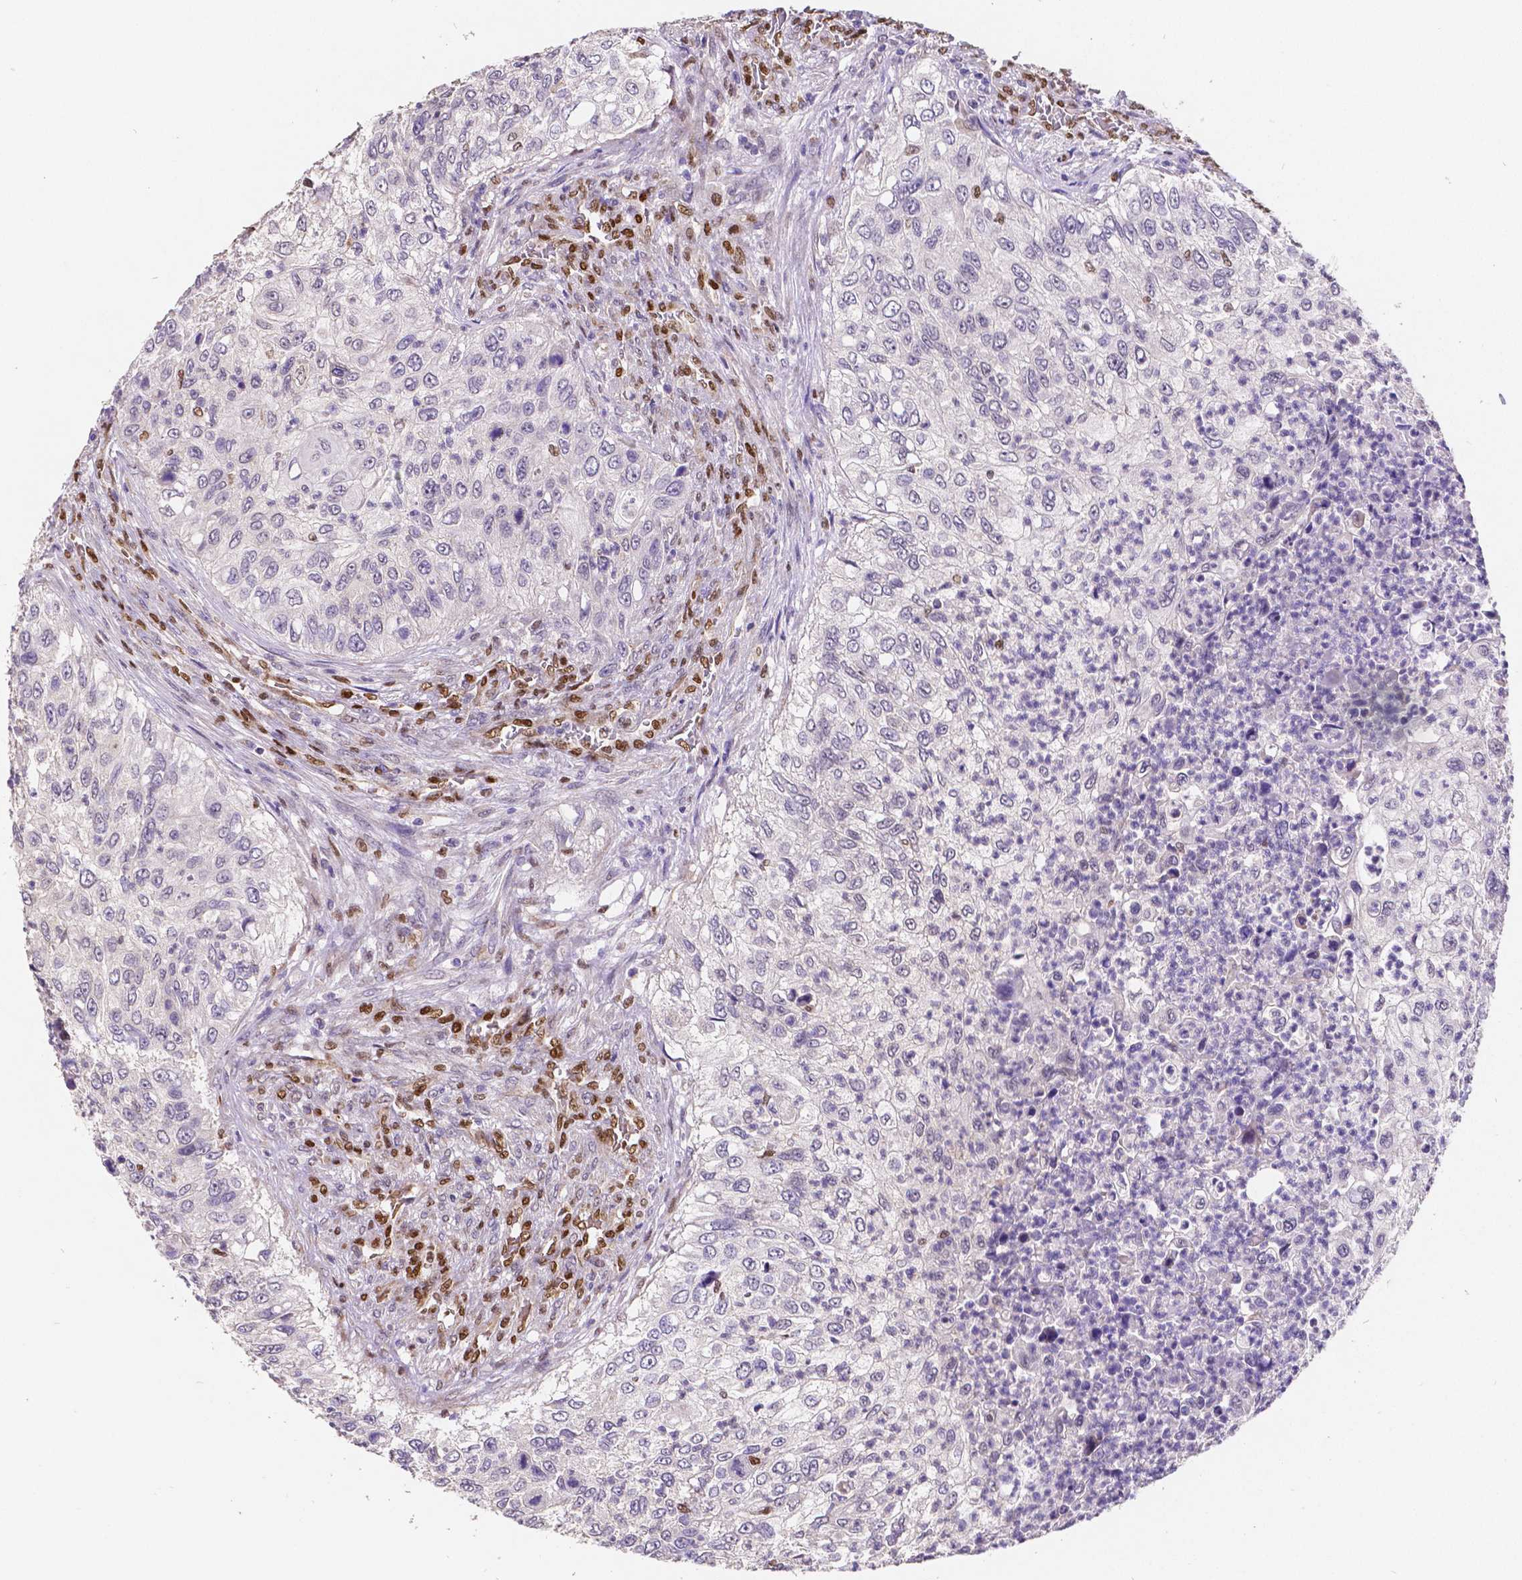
{"staining": {"intensity": "negative", "quantity": "none", "location": "none"}, "tissue": "urothelial cancer", "cell_type": "Tumor cells", "image_type": "cancer", "snomed": [{"axis": "morphology", "description": "Urothelial carcinoma, High grade"}, {"axis": "topography", "description": "Urinary bladder"}], "caption": "Histopathology image shows no protein staining in tumor cells of urothelial carcinoma (high-grade) tissue.", "gene": "MEF2C", "patient": {"sex": "female", "age": 60}}